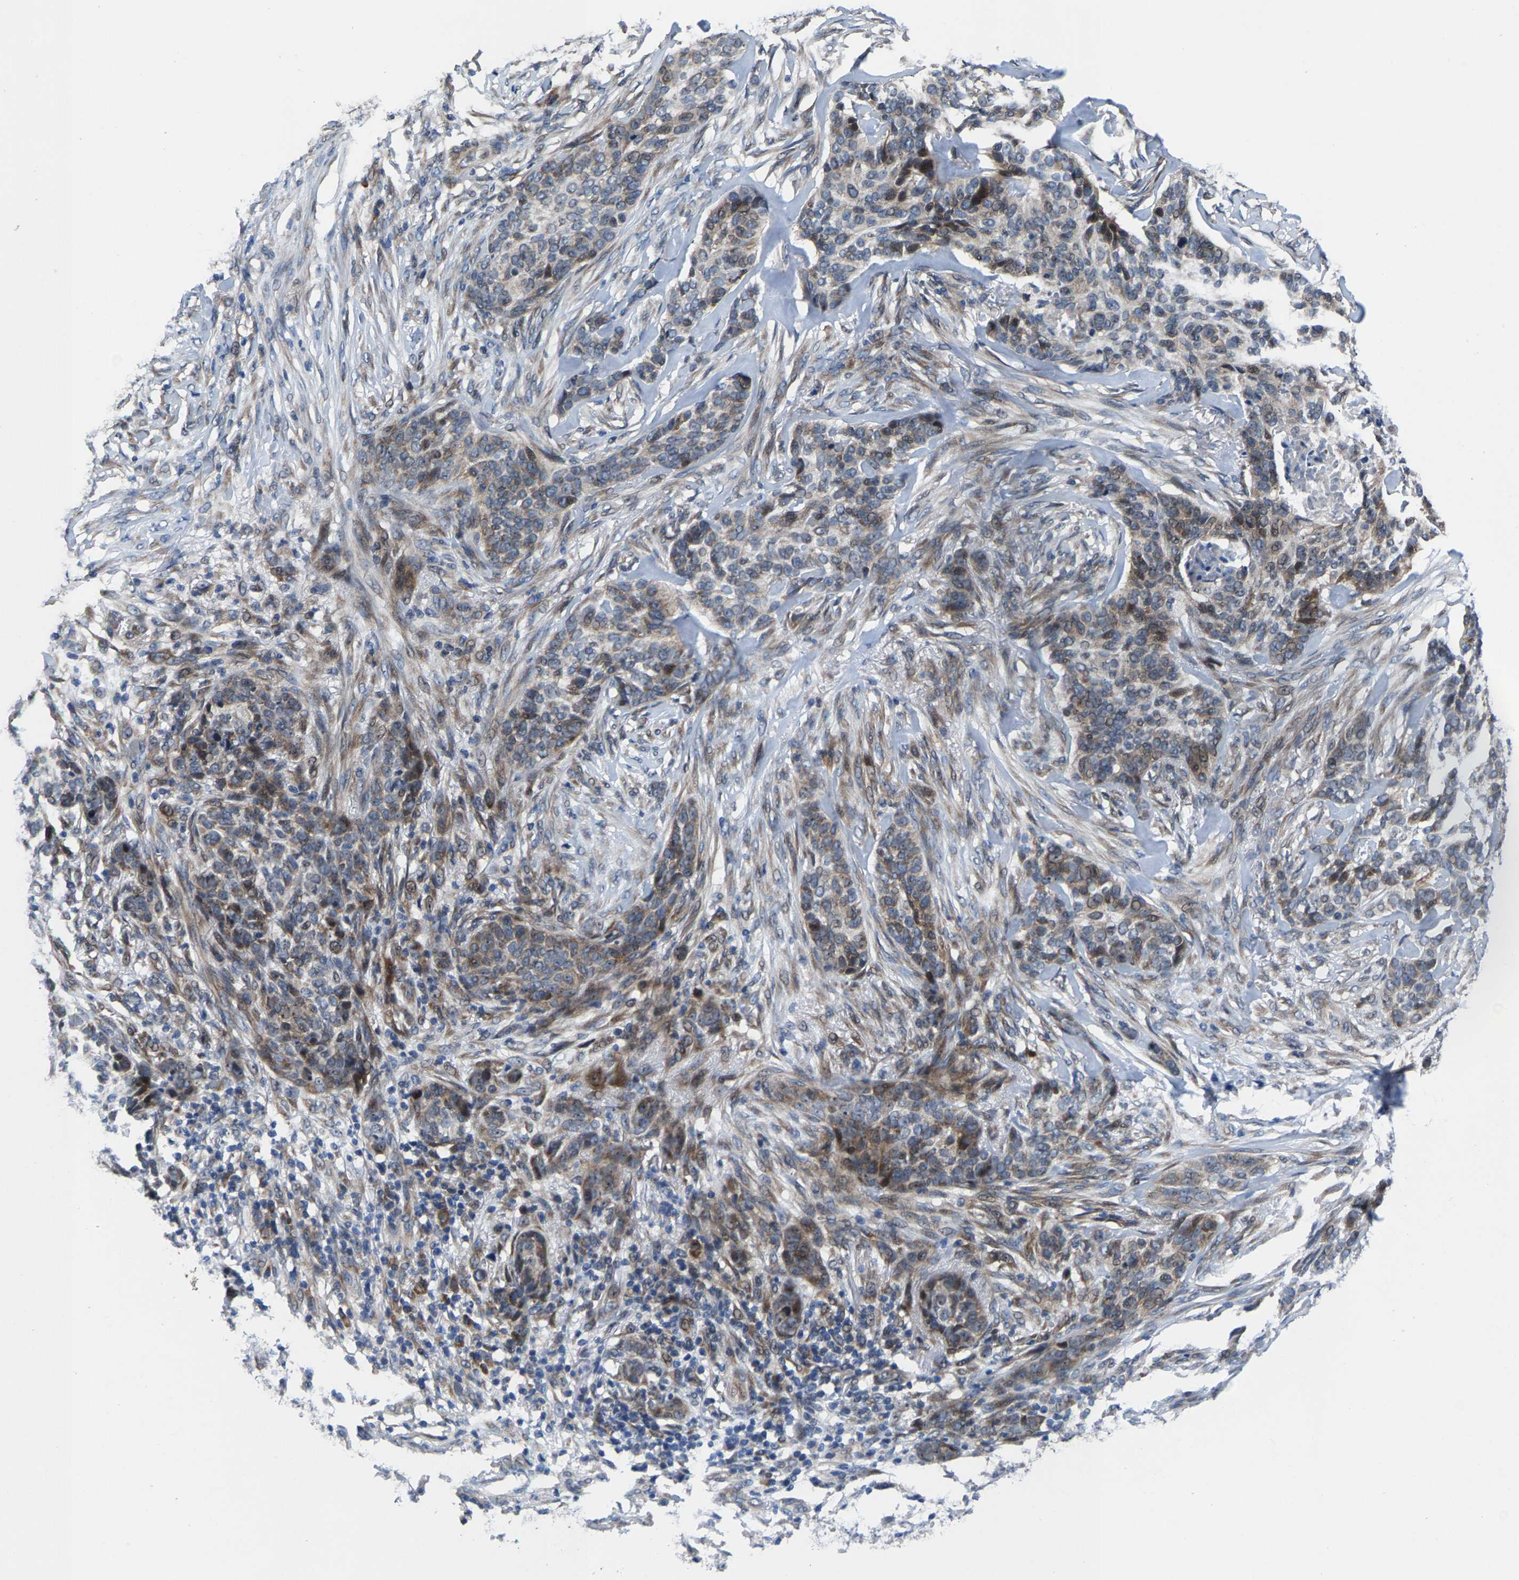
{"staining": {"intensity": "moderate", "quantity": "25%-75%", "location": "cytoplasmic/membranous"}, "tissue": "skin cancer", "cell_type": "Tumor cells", "image_type": "cancer", "snomed": [{"axis": "morphology", "description": "Basal cell carcinoma"}, {"axis": "topography", "description": "Skin"}], "caption": "The image shows immunohistochemical staining of skin basal cell carcinoma. There is moderate cytoplasmic/membranous expression is identified in about 25%-75% of tumor cells.", "gene": "HAUS6", "patient": {"sex": "male", "age": 85}}